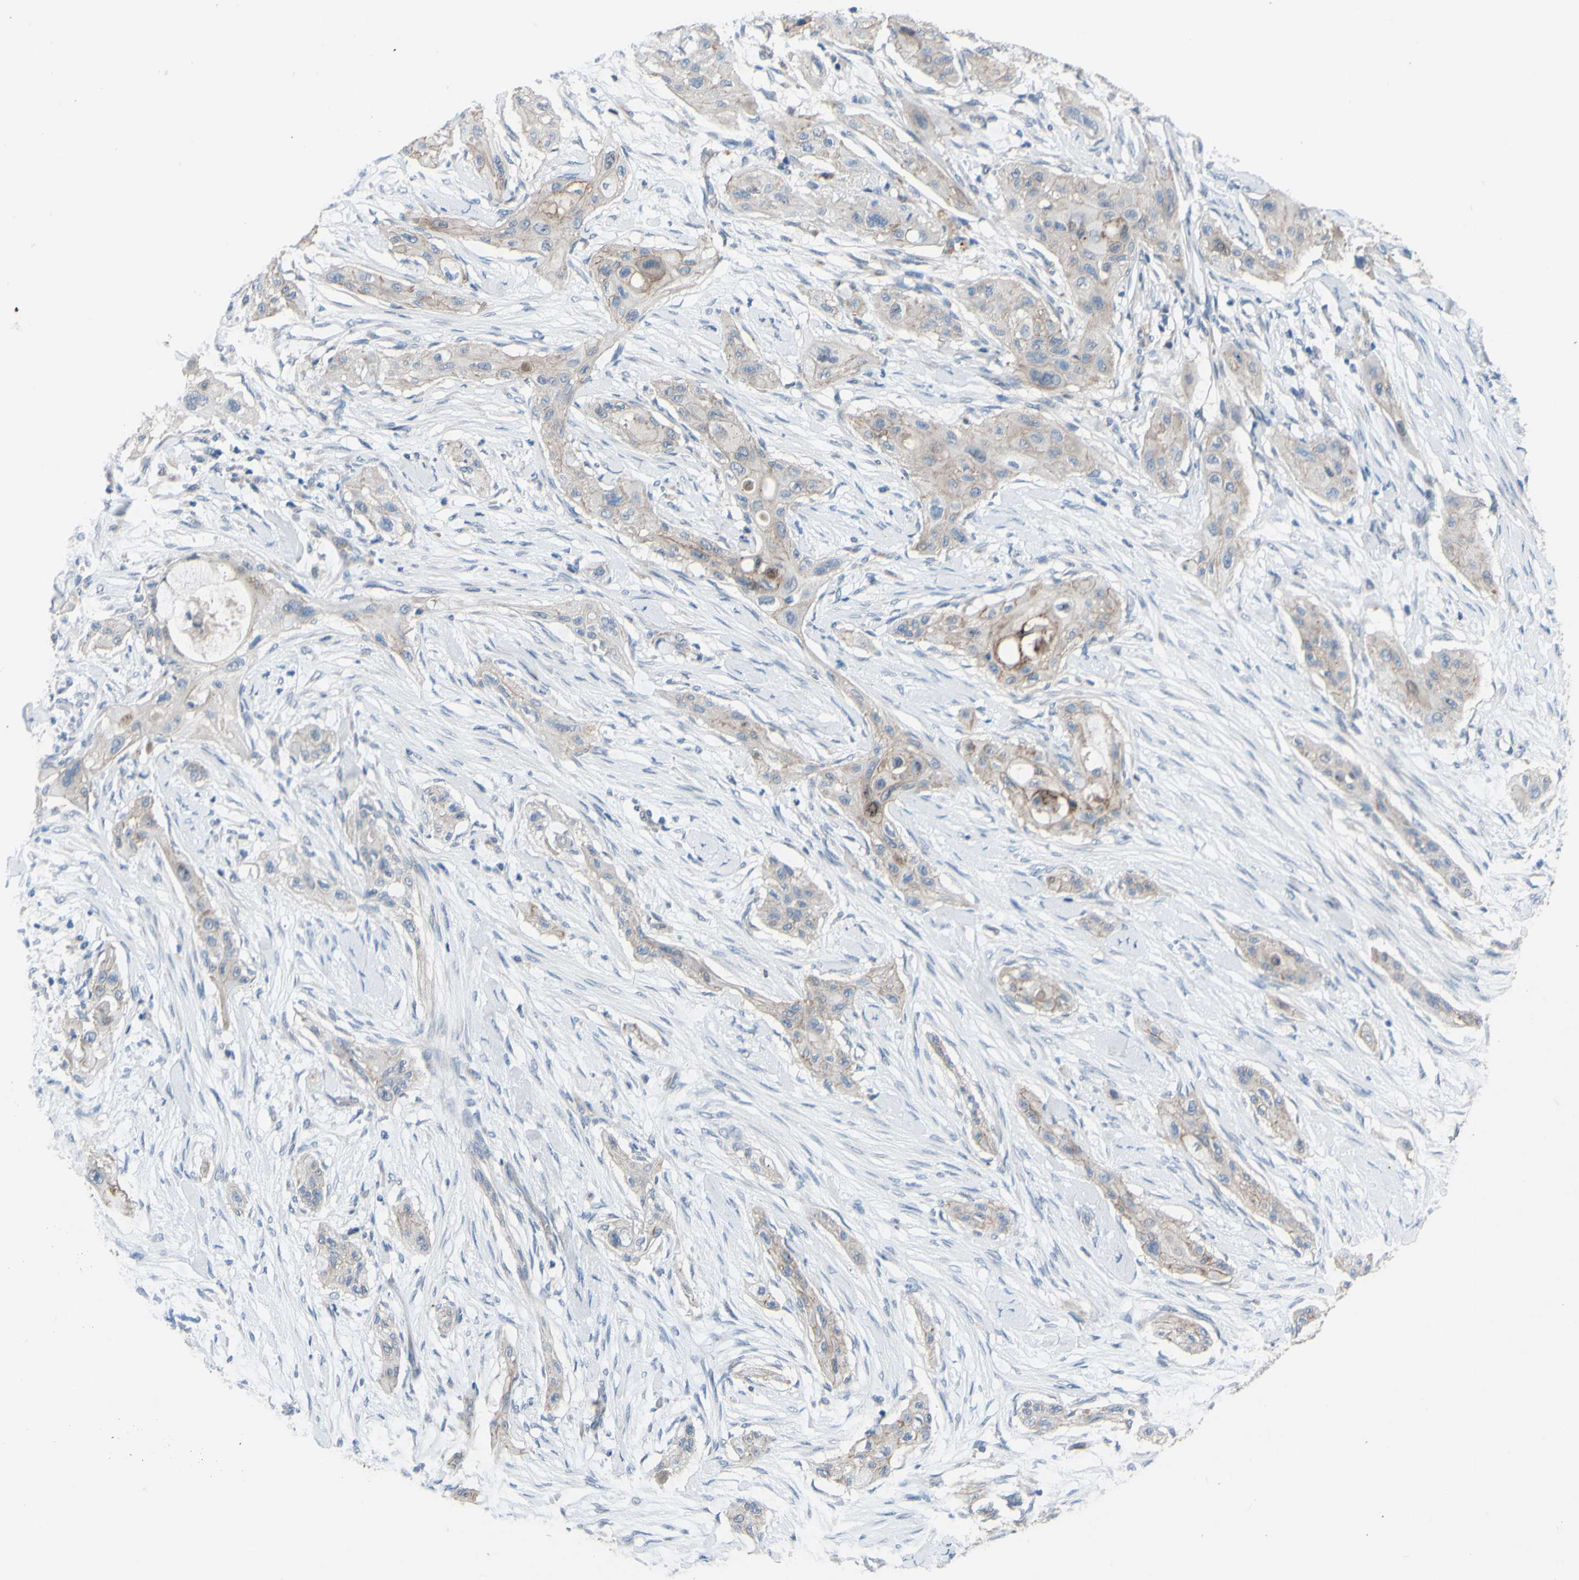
{"staining": {"intensity": "weak", "quantity": "<25%", "location": "cytoplasmic/membranous"}, "tissue": "lung cancer", "cell_type": "Tumor cells", "image_type": "cancer", "snomed": [{"axis": "morphology", "description": "Squamous cell carcinoma, NOS"}, {"axis": "topography", "description": "Lung"}], "caption": "DAB (3,3'-diaminobenzidine) immunohistochemical staining of lung squamous cell carcinoma displays no significant staining in tumor cells. Nuclei are stained in blue.", "gene": "CDCP1", "patient": {"sex": "female", "age": 47}}